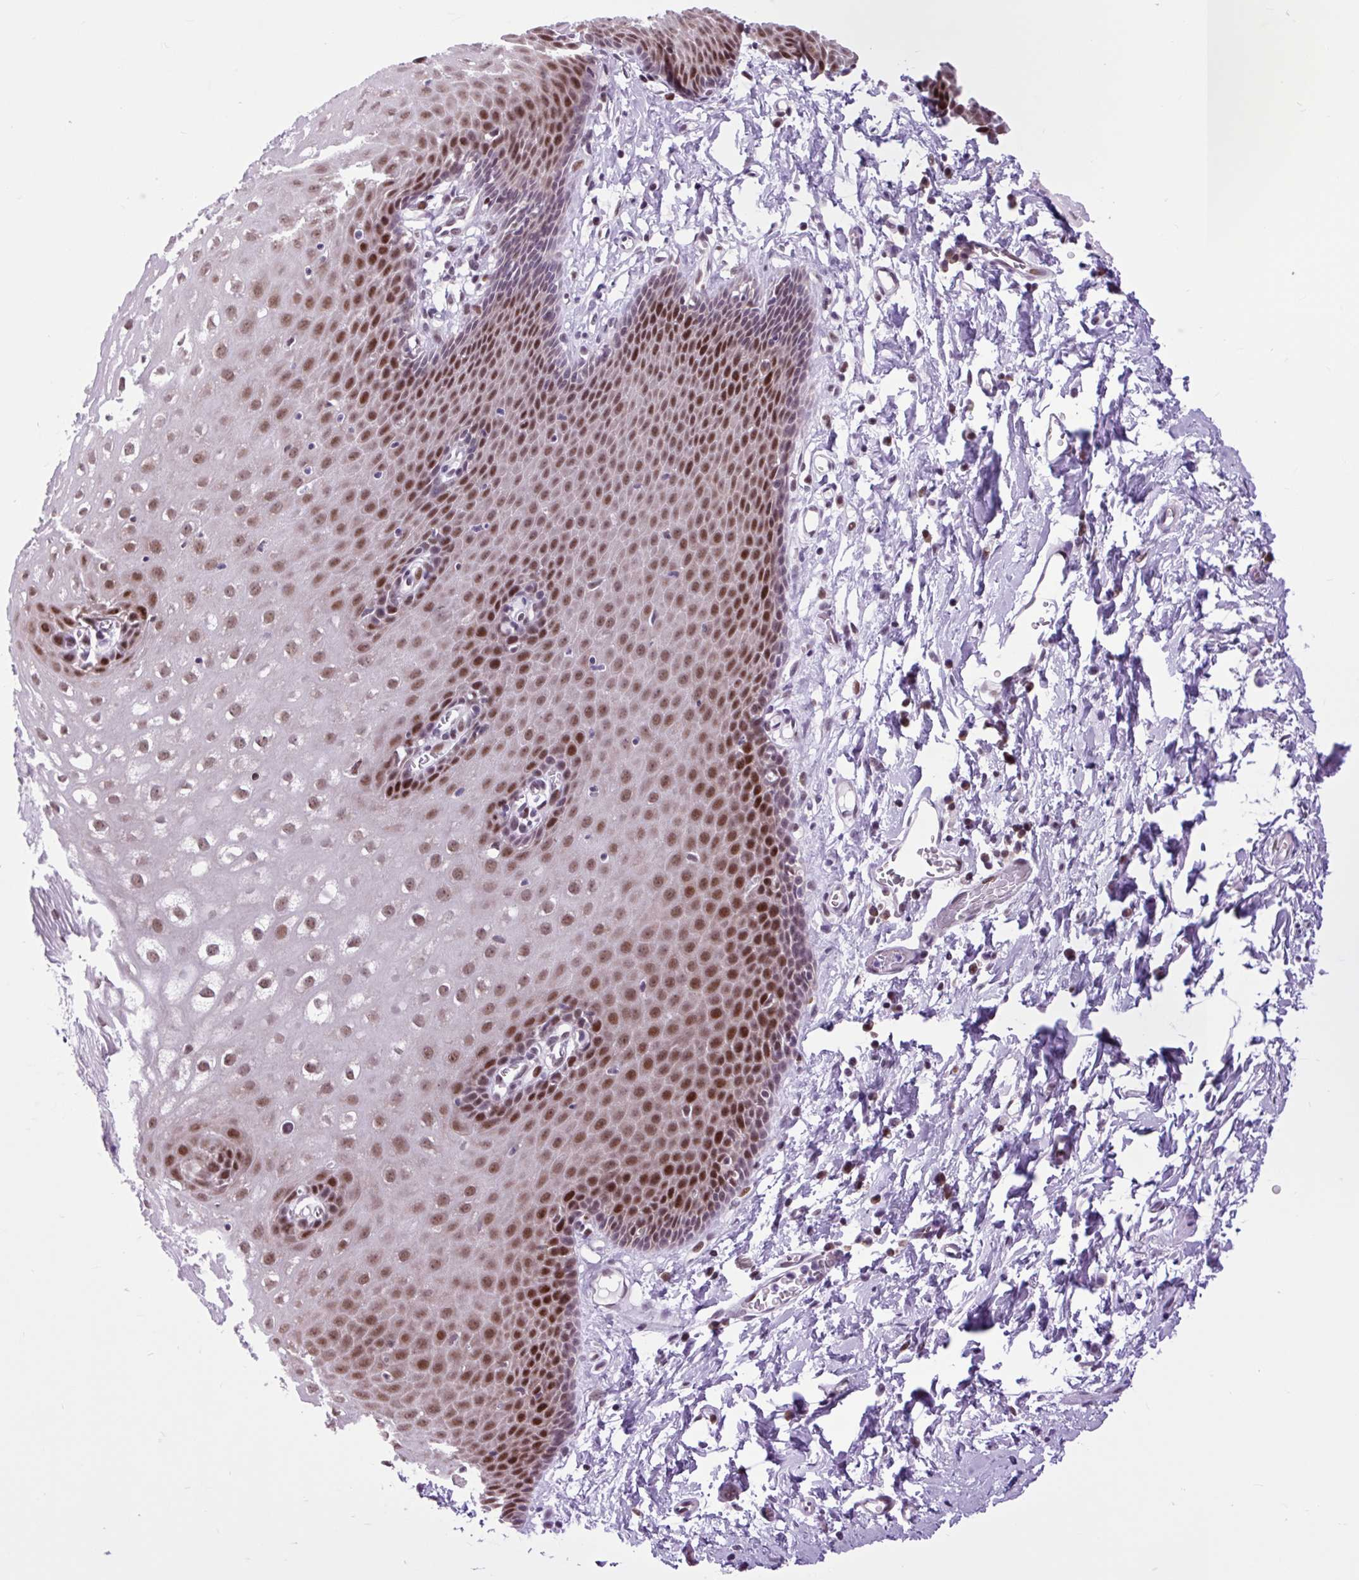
{"staining": {"intensity": "moderate", "quantity": ">75%", "location": "nuclear"}, "tissue": "esophagus", "cell_type": "Squamous epithelial cells", "image_type": "normal", "snomed": [{"axis": "morphology", "description": "Normal tissue, NOS"}, {"axis": "topography", "description": "Esophagus"}], "caption": "DAB immunohistochemical staining of benign esophagus demonstrates moderate nuclear protein expression in approximately >75% of squamous epithelial cells.", "gene": "CLK2", "patient": {"sex": "male", "age": 70}}